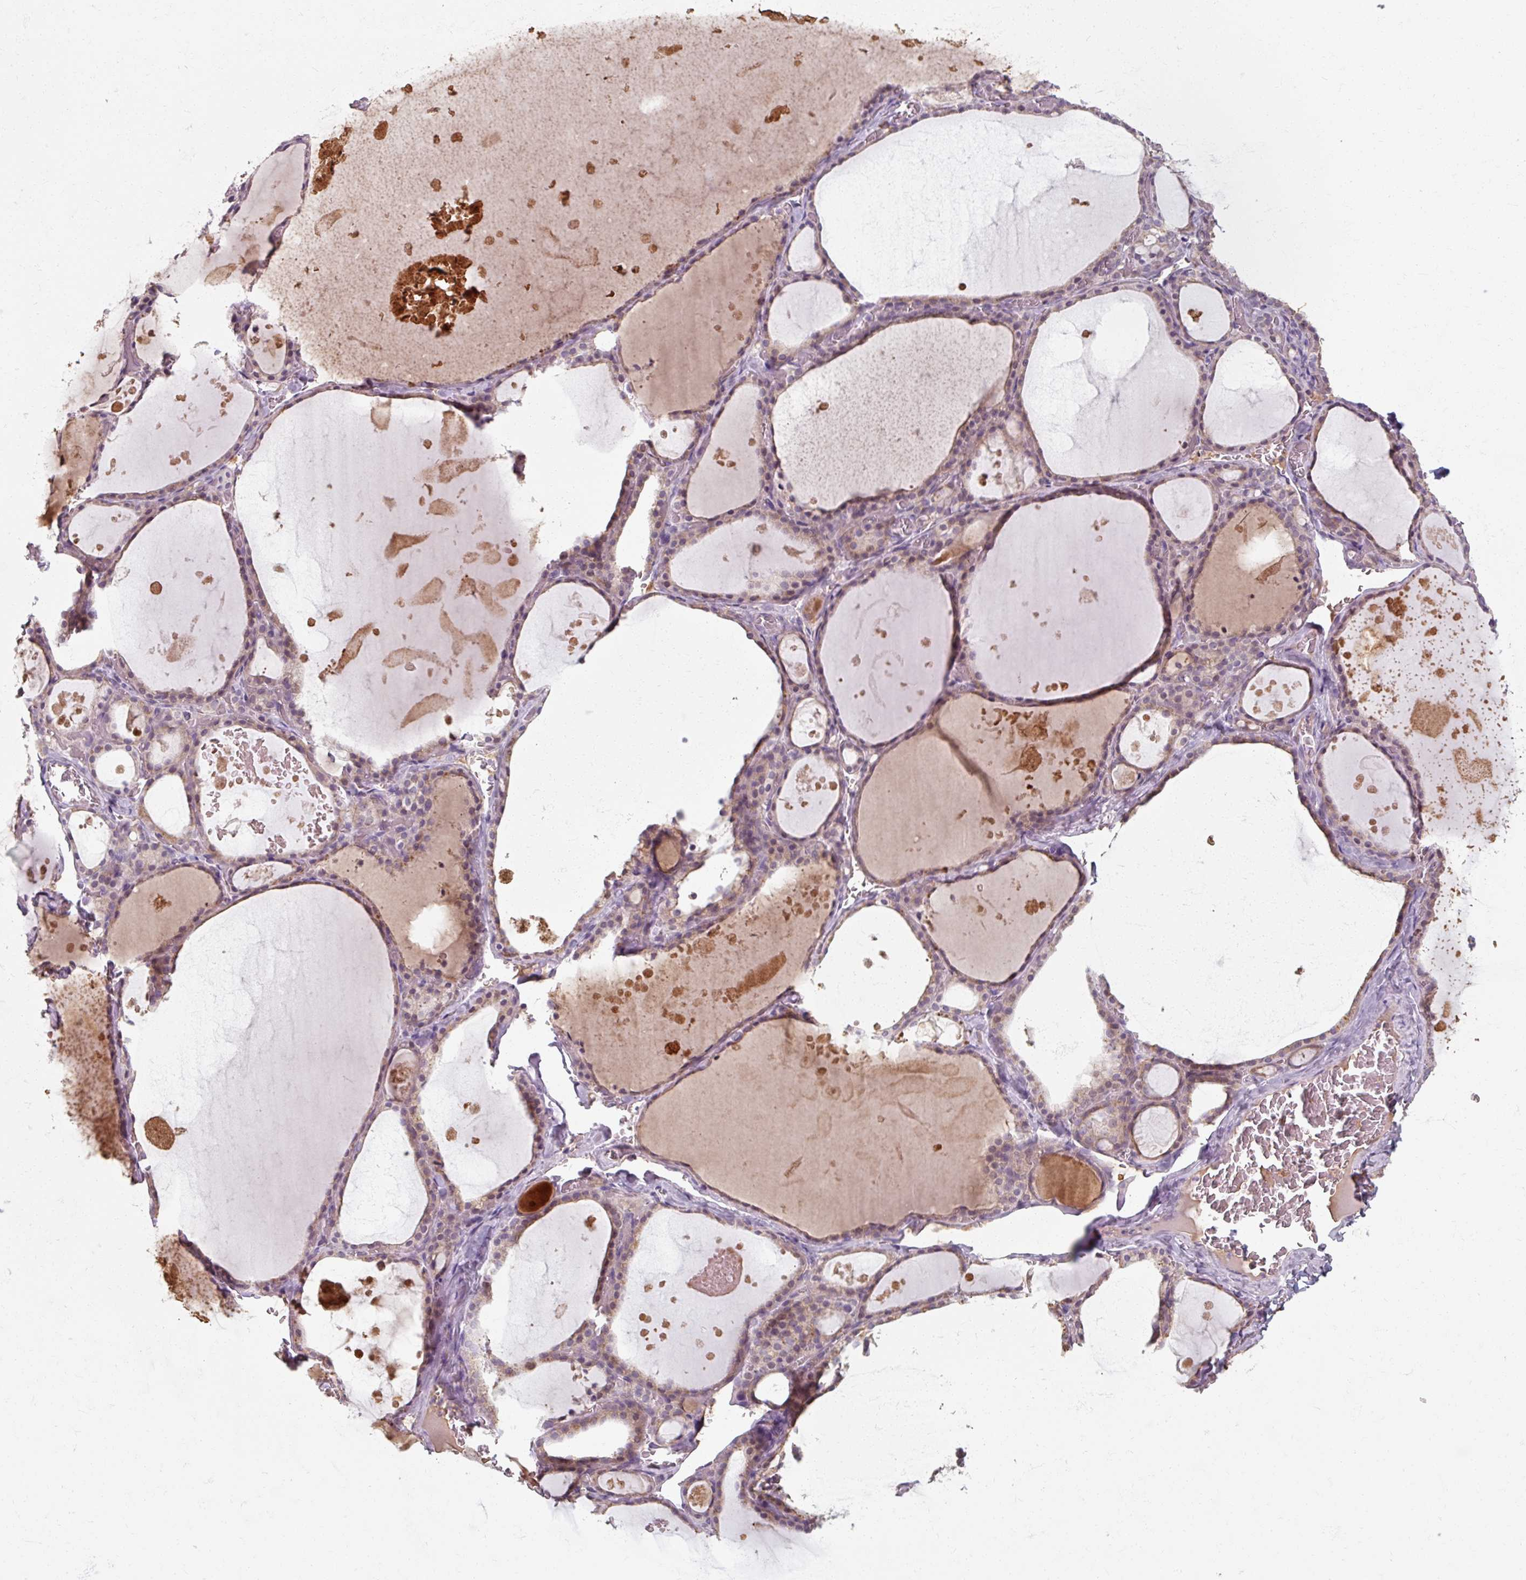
{"staining": {"intensity": "weak", "quantity": ">75%", "location": "cytoplasmic/membranous"}, "tissue": "thyroid gland", "cell_type": "Glandular cells", "image_type": "normal", "snomed": [{"axis": "morphology", "description": "Normal tissue, NOS"}, {"axis": "topography", "description": "Thyroid gland"}], "caption": "A photomicrograph of human thyroid gland stained for a protein demonstrates weak cytoplasmic/membranous brown staining in glandular cells.", "gene": "TSEN54", "patient": {"sex": "male", "age": 56}}